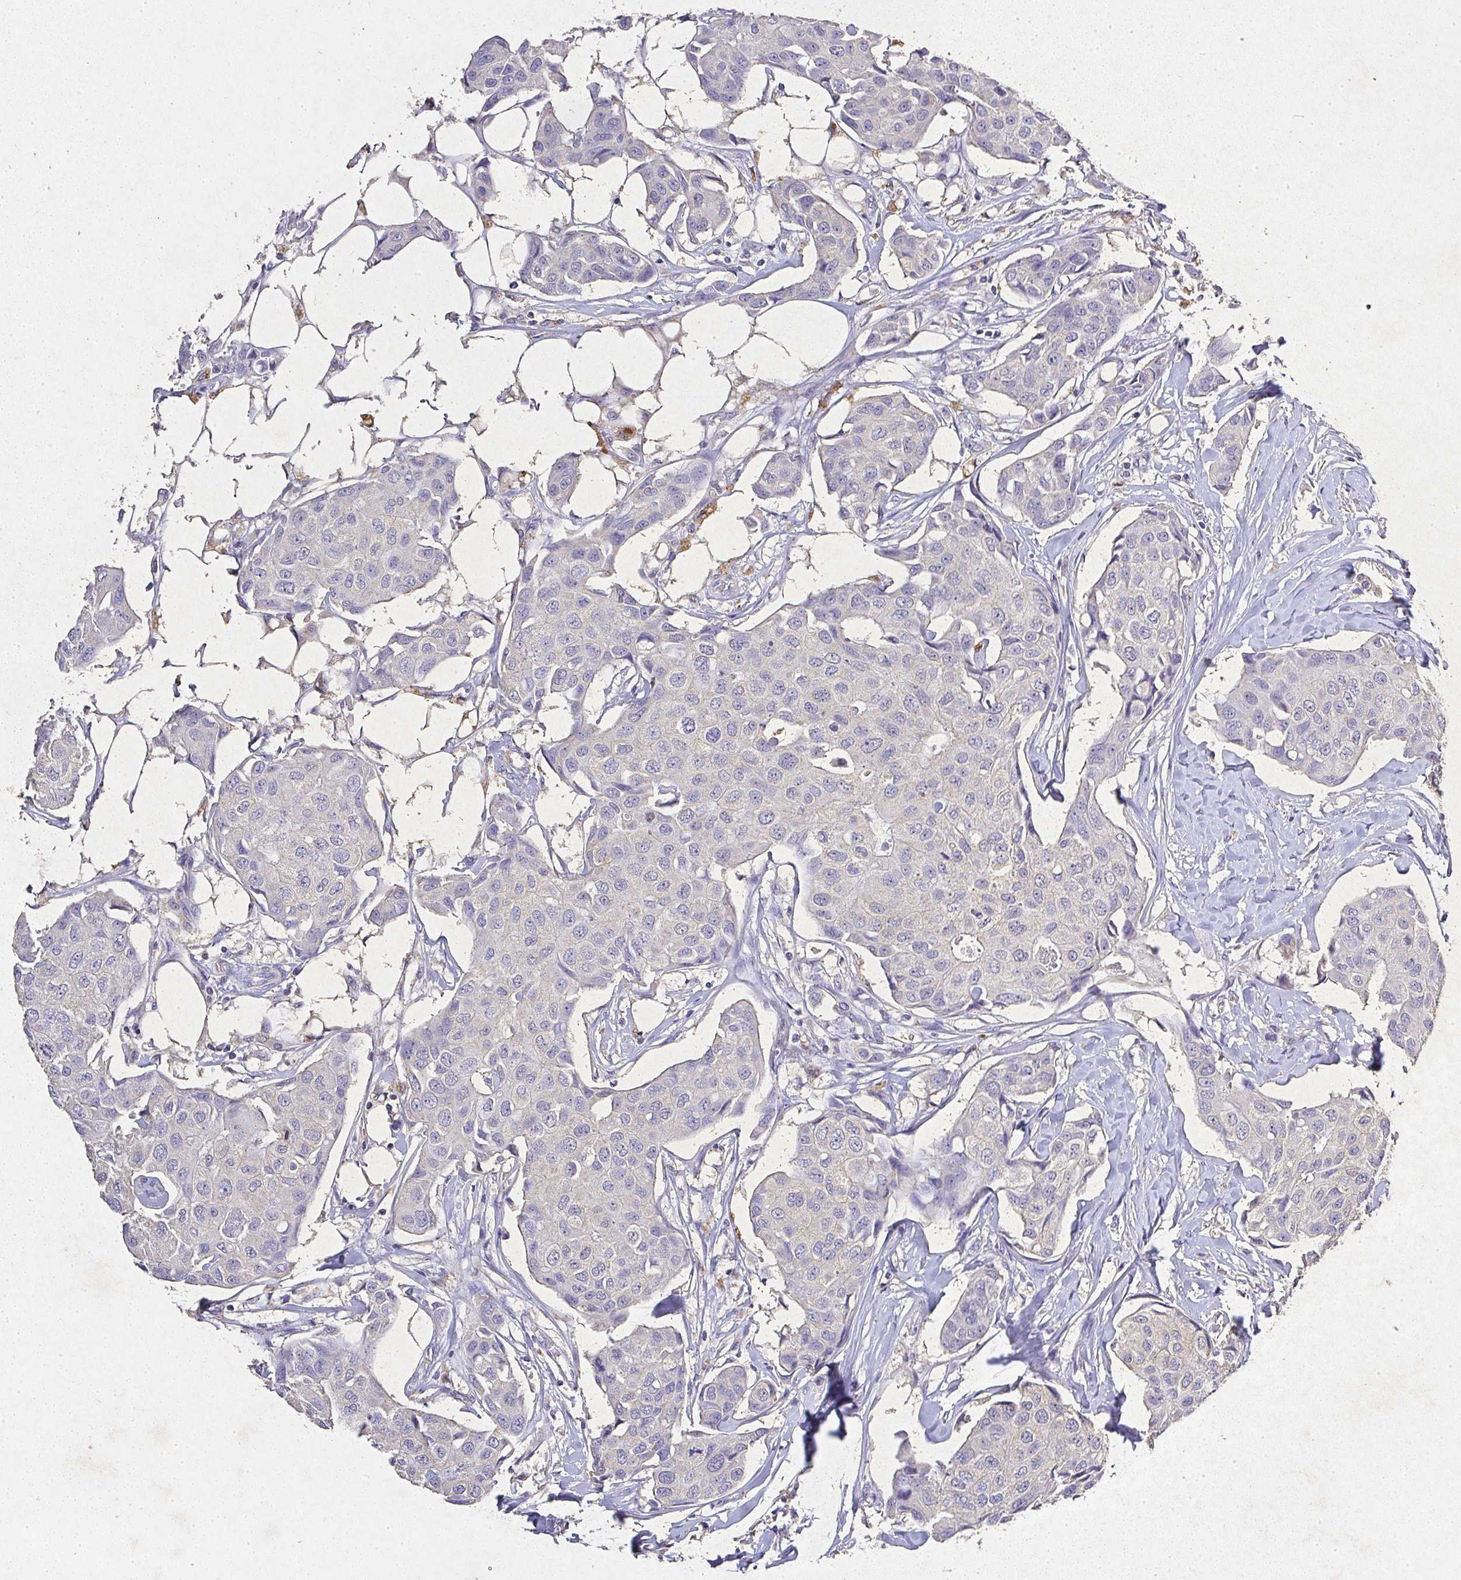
{"staining": {"intensity": "negative", "quantity": "none", "location": "none"}, "tissue": "breast cancer", "cell_type": "Tumor cells", "image_type": "cancer", "snomed": [{"axis": "morphology", "description": "Duct carcinoma"}, {"axis": "topography", "description": "Breast"}, {"axis": "topography", "description": "Lymph node"}], "caption": "IHC of human breast cancer shows no expression in tumor cells.", "gene": "RPS2", "patient": {"sex": "female", "age": 80}}